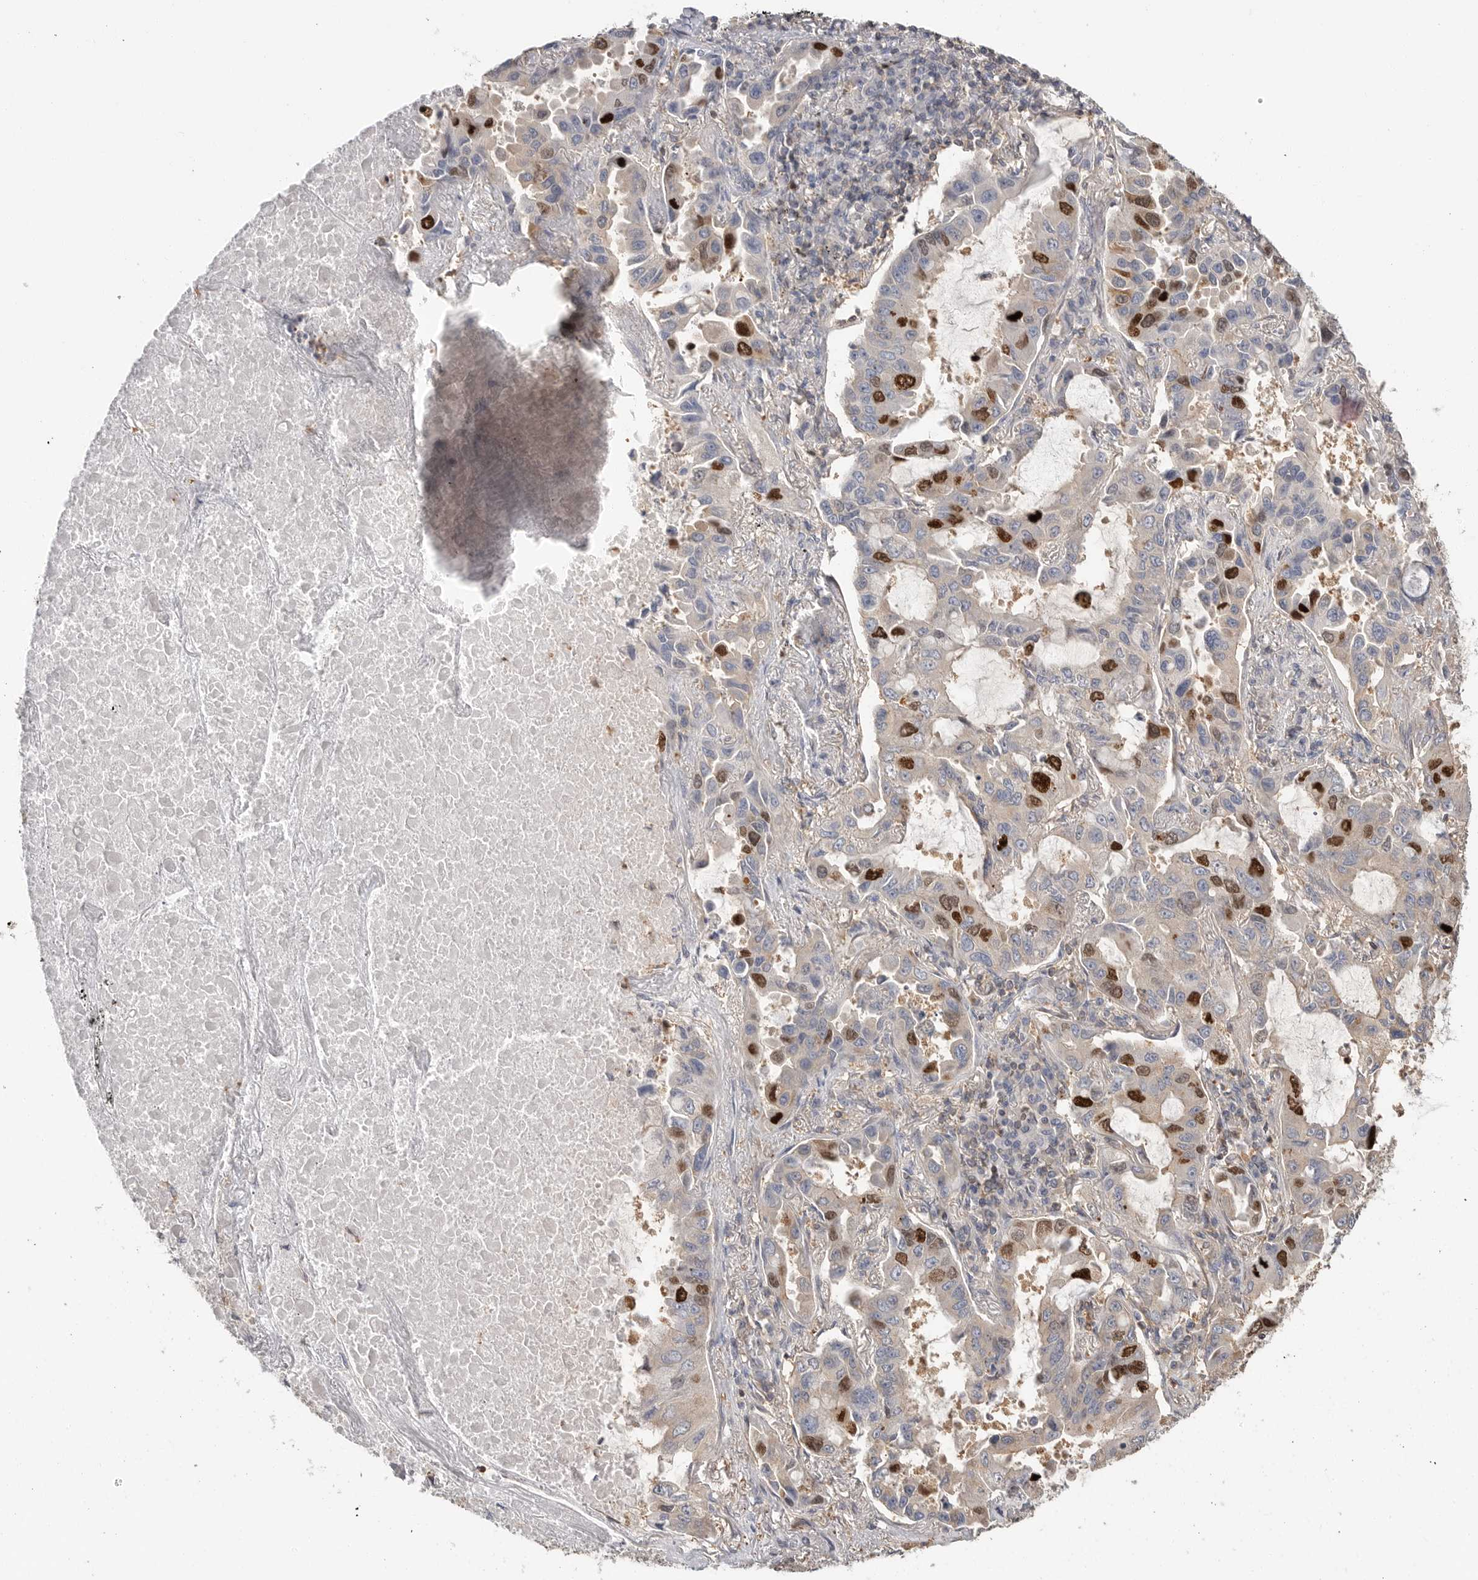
{"staining": {"intensity": "strong", "quantity": "<25%", "location": "nuclear"}, "tissue": "lung cancer", "cell_type": "Tumor cells", "image_type": "cancer", "snomed": [{"axis": "morphology", "description": "Adenocarcinoma, NOS"}, {"axis": "topography", "description": "Lung"}], "caption": "Tumor cells reveal medium levels of strong nuclear expression in about <25% of cells in adenocarcinoma (lung).", "gene": "TOP2A", "patient": {"sex": "male", "age": 64}}